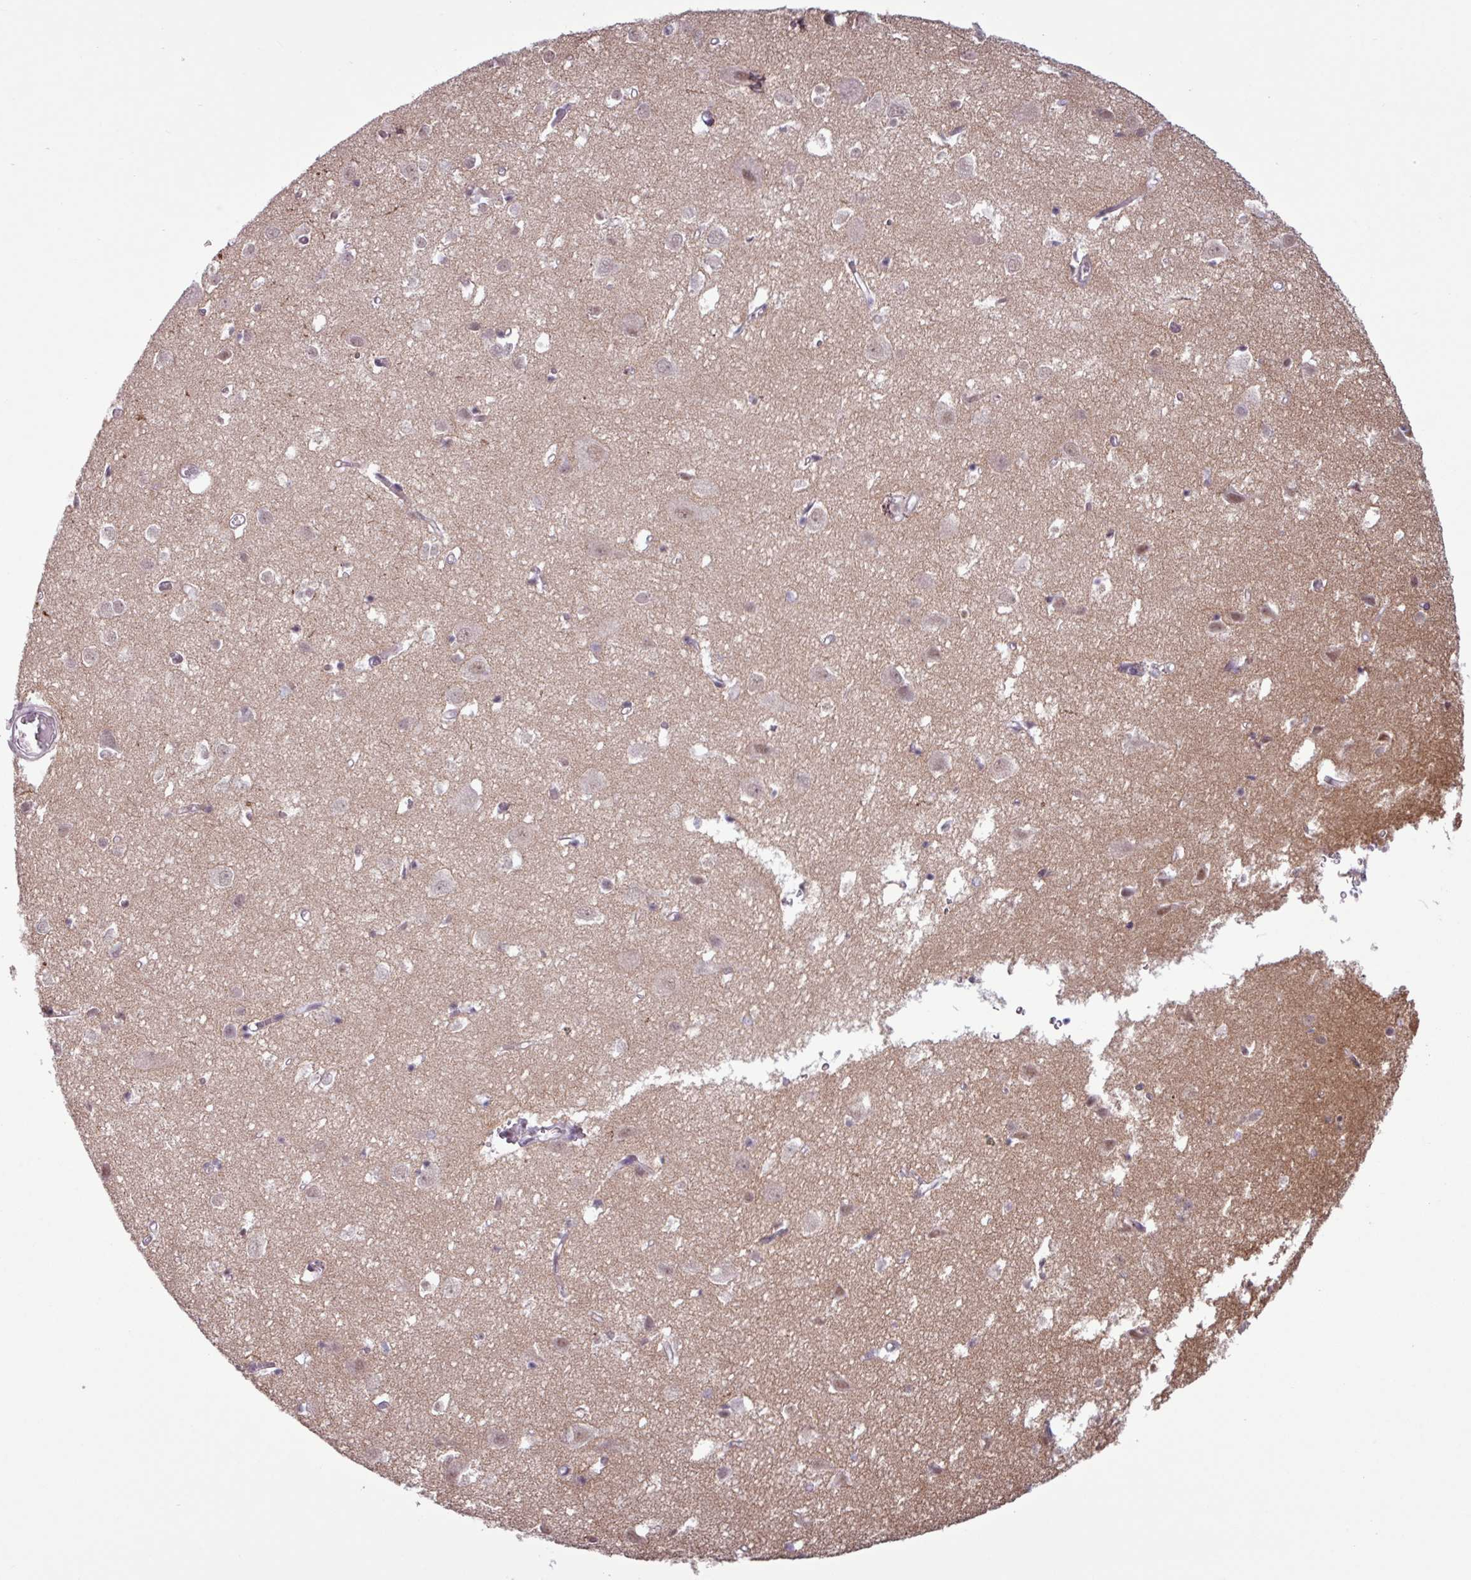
{"staining": {"intensity": "weak", "quantity": "25%-75%", "location": "nuclear"}, "tissue": "cerebral cortex", "cell_type": "Endothelial cells", "image_type": "normal", "snomed": [{"axis": "morphology", "description": "Normal tissue, NOS"}, {"axis": "topography", "description": "Cerebral cortex"}], "caption": "Immunohistochemistry of normal cerebral cortex shows low levels of weak nuclear staining in approximately 25%-75% of endothelial cells.", "gene": "NOTCH2", "patient": {"sex": "male", "age": 70}}